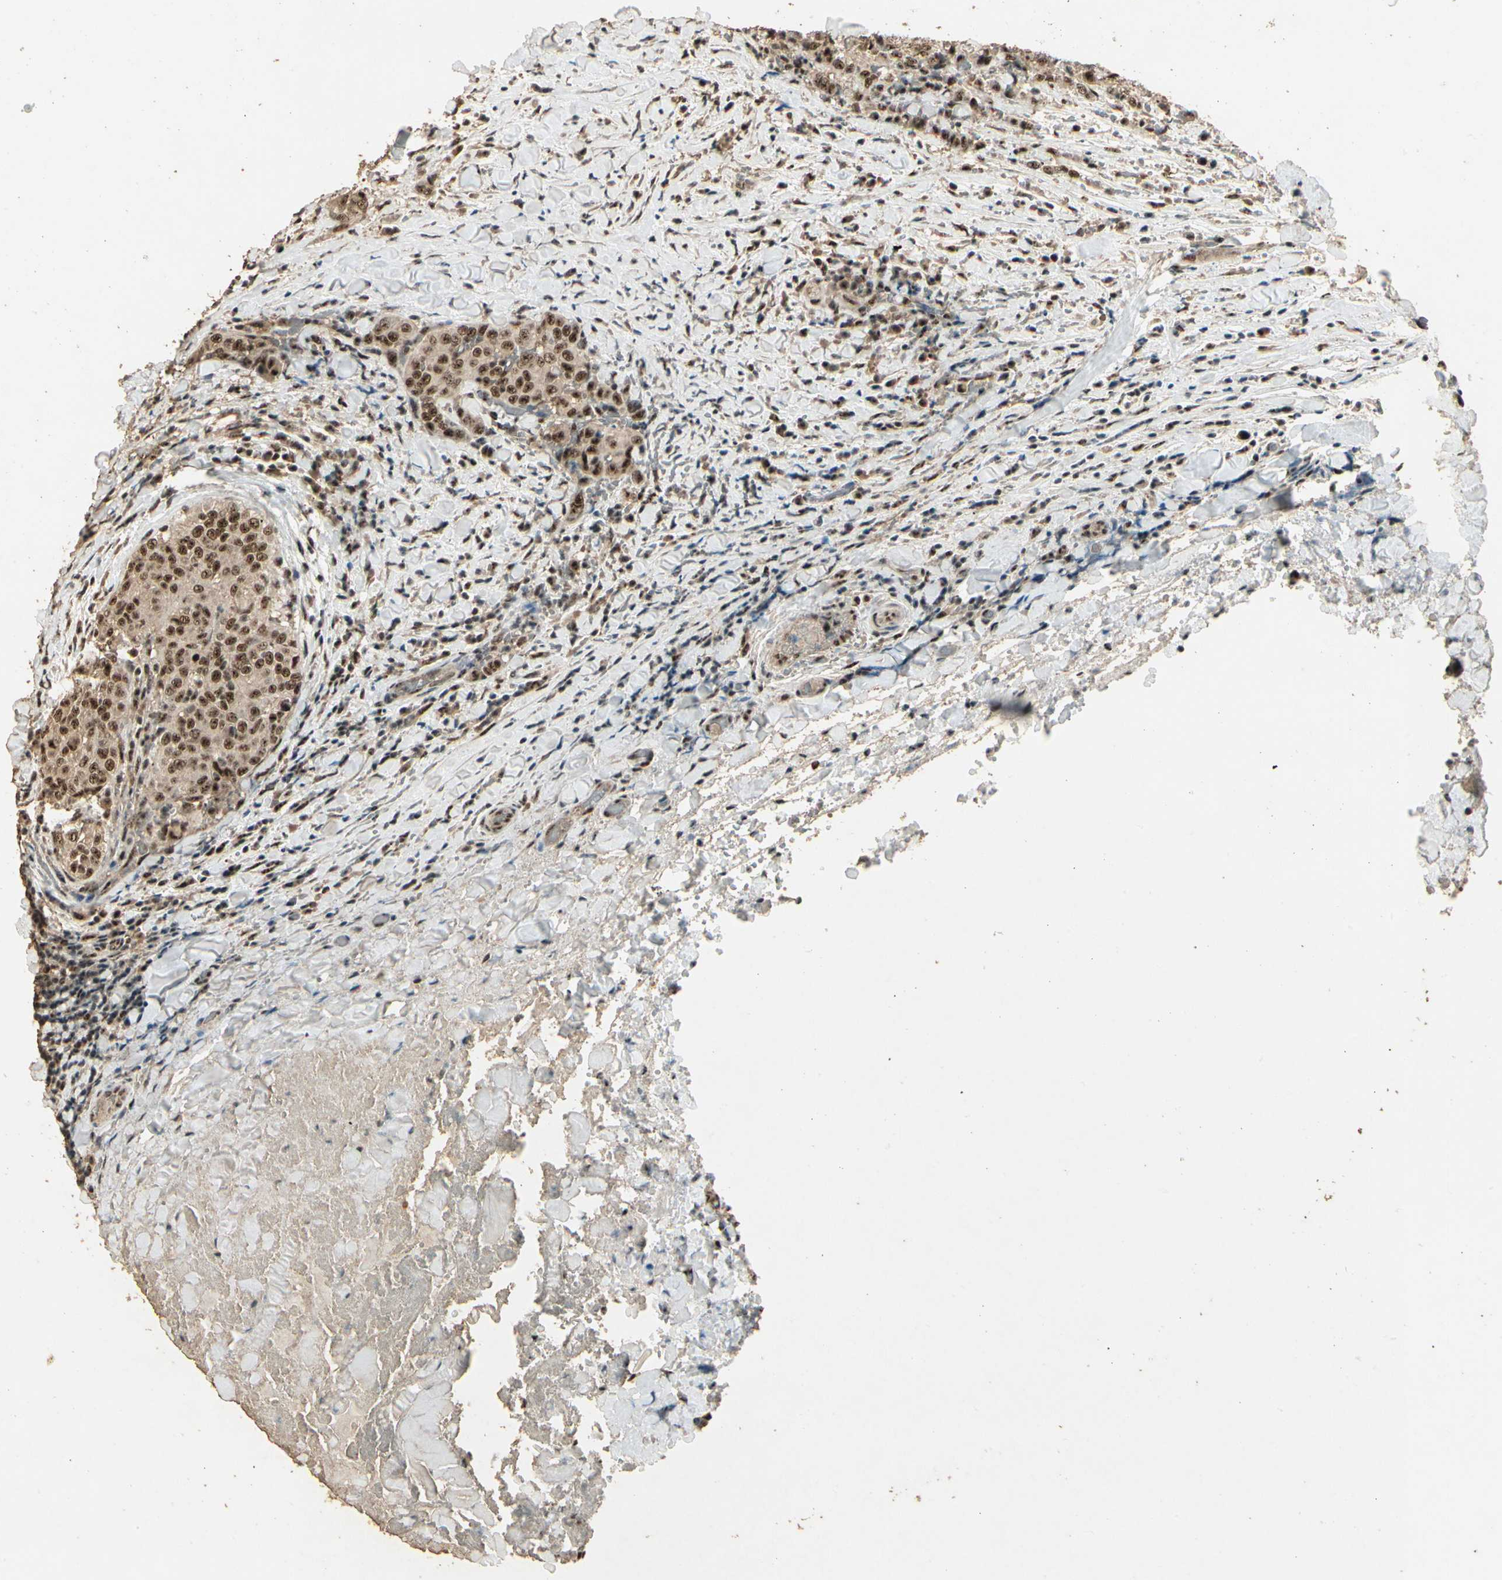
{"staining": {"intensity": "moderate", "quantity": ">75%", "location": "cytoplasmic/membranous,nuclear"}, "tissue": "thyroid cancer", "cell_type": "Tumor cells", "image_type": "cancer", "snomed": [{"axis": "morphology", "description": "Normal tissue, NOS"}, {"axis": "morphology", "description": "Papillary adenocarcinoma, NOS"}, {"axis": "topography", "description": "Thyroid gland"}], "caption": "Moderate cytoplasmic/membranous and nuclear expression is appreciated in approximately >75% of tumor cells in thyroid cancer. The staining was performed using DAB, with brown indicating positive protein expression. Nuclei are stained blue with hematoxylin.", "gene": "RBM25", "patient": {"sex": "female", "age": 30}}